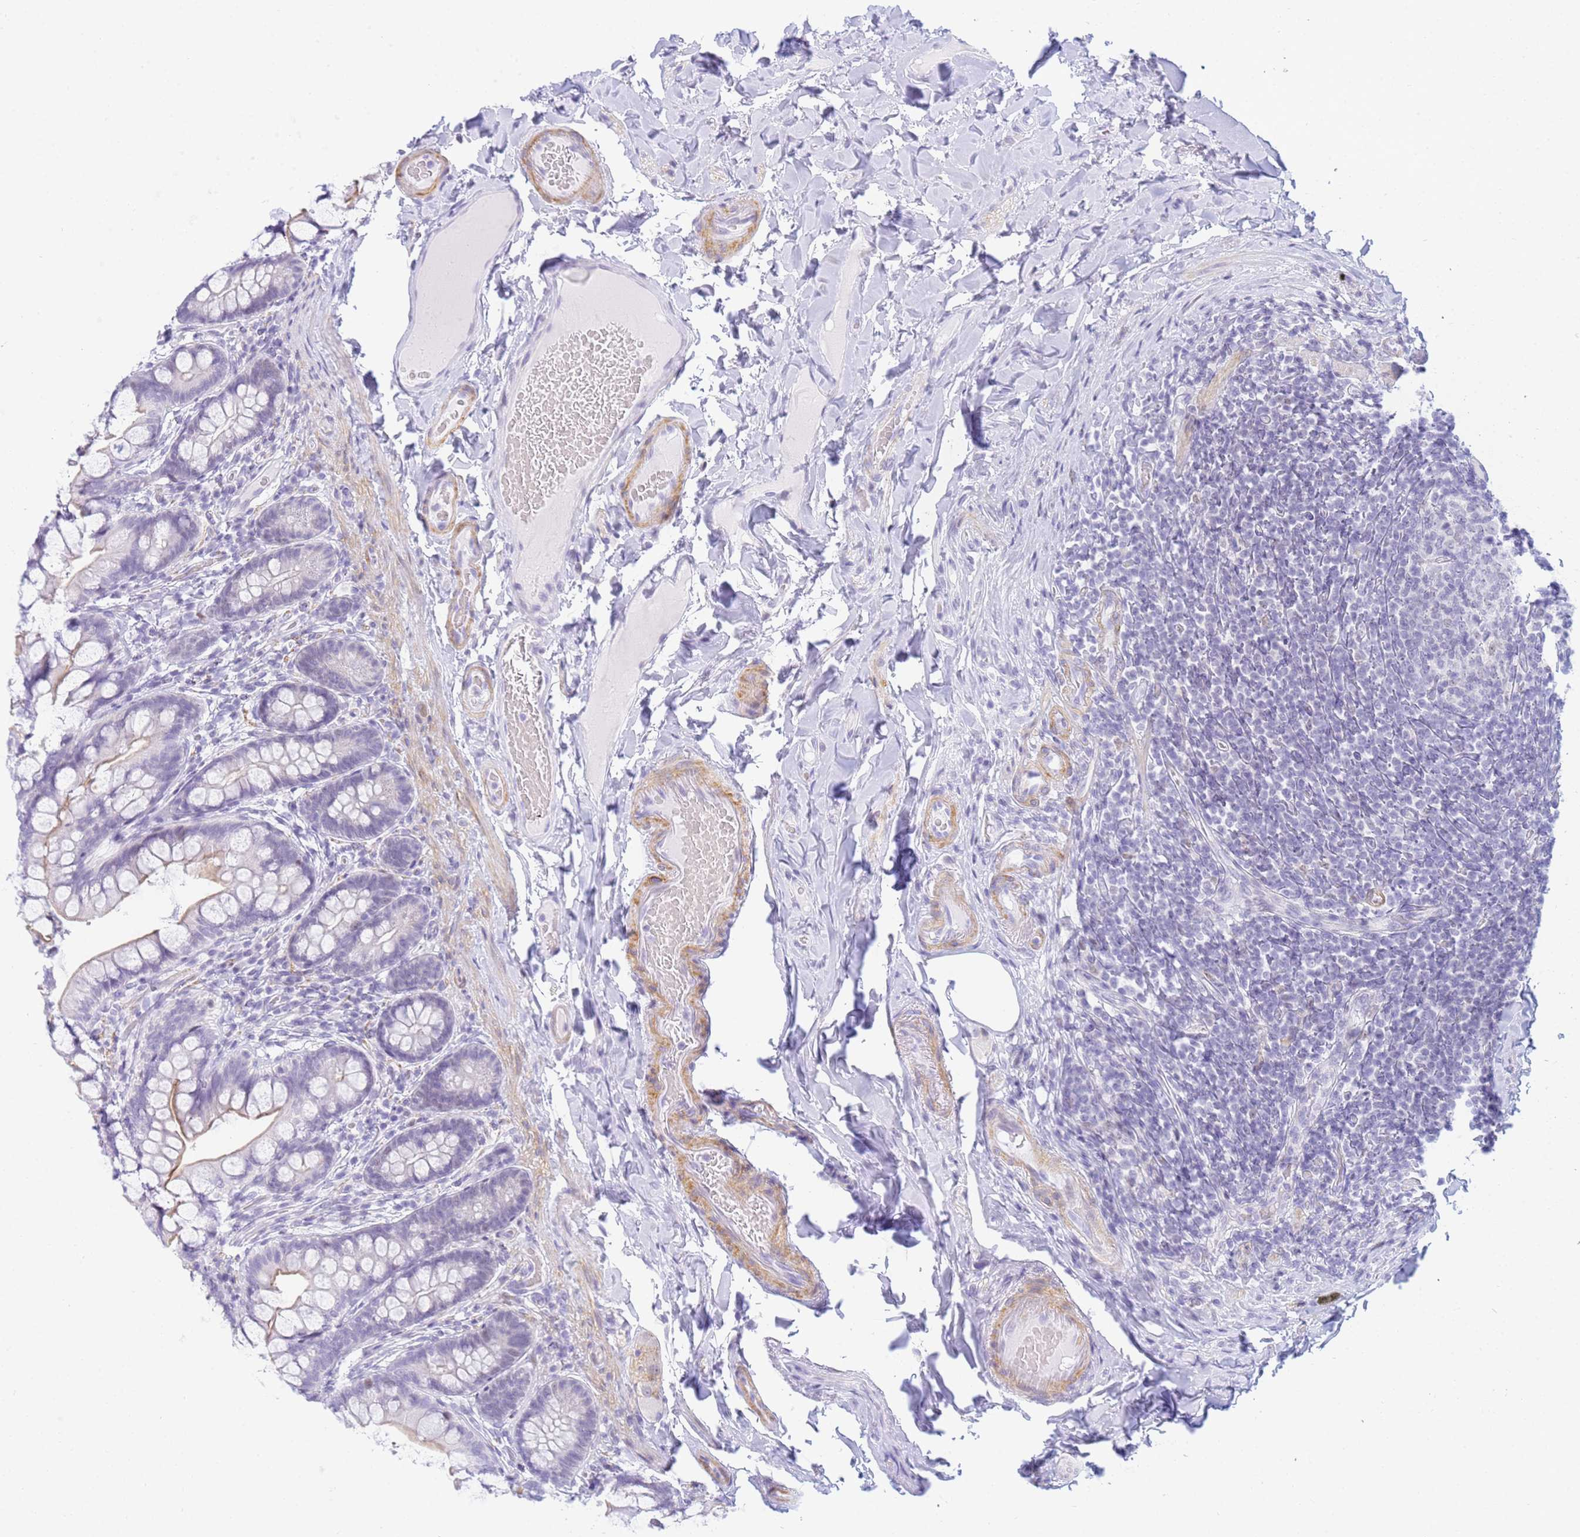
{"staining": {"intensity": "weak", "quantity": "25%-75%", "location": "cytoplasmic/membranous"}, "tissue": "small intestine", "cell_type": "Glandular cells", "image_type": "normal", "snomed": [{"axis": "morphology", "description": "Normal tissue, NOS"}, {"axis": "topography", "description": "Small intestine"}], "caption": "IHC image of normal small intestine stained for a protein (brown), which reveals low levels of weak cytoplasmic/membranous staining in approximately 25%-75% of glandular cells.", "gene": "SNX20", "patient": {"sex": "male", "age": 70}}